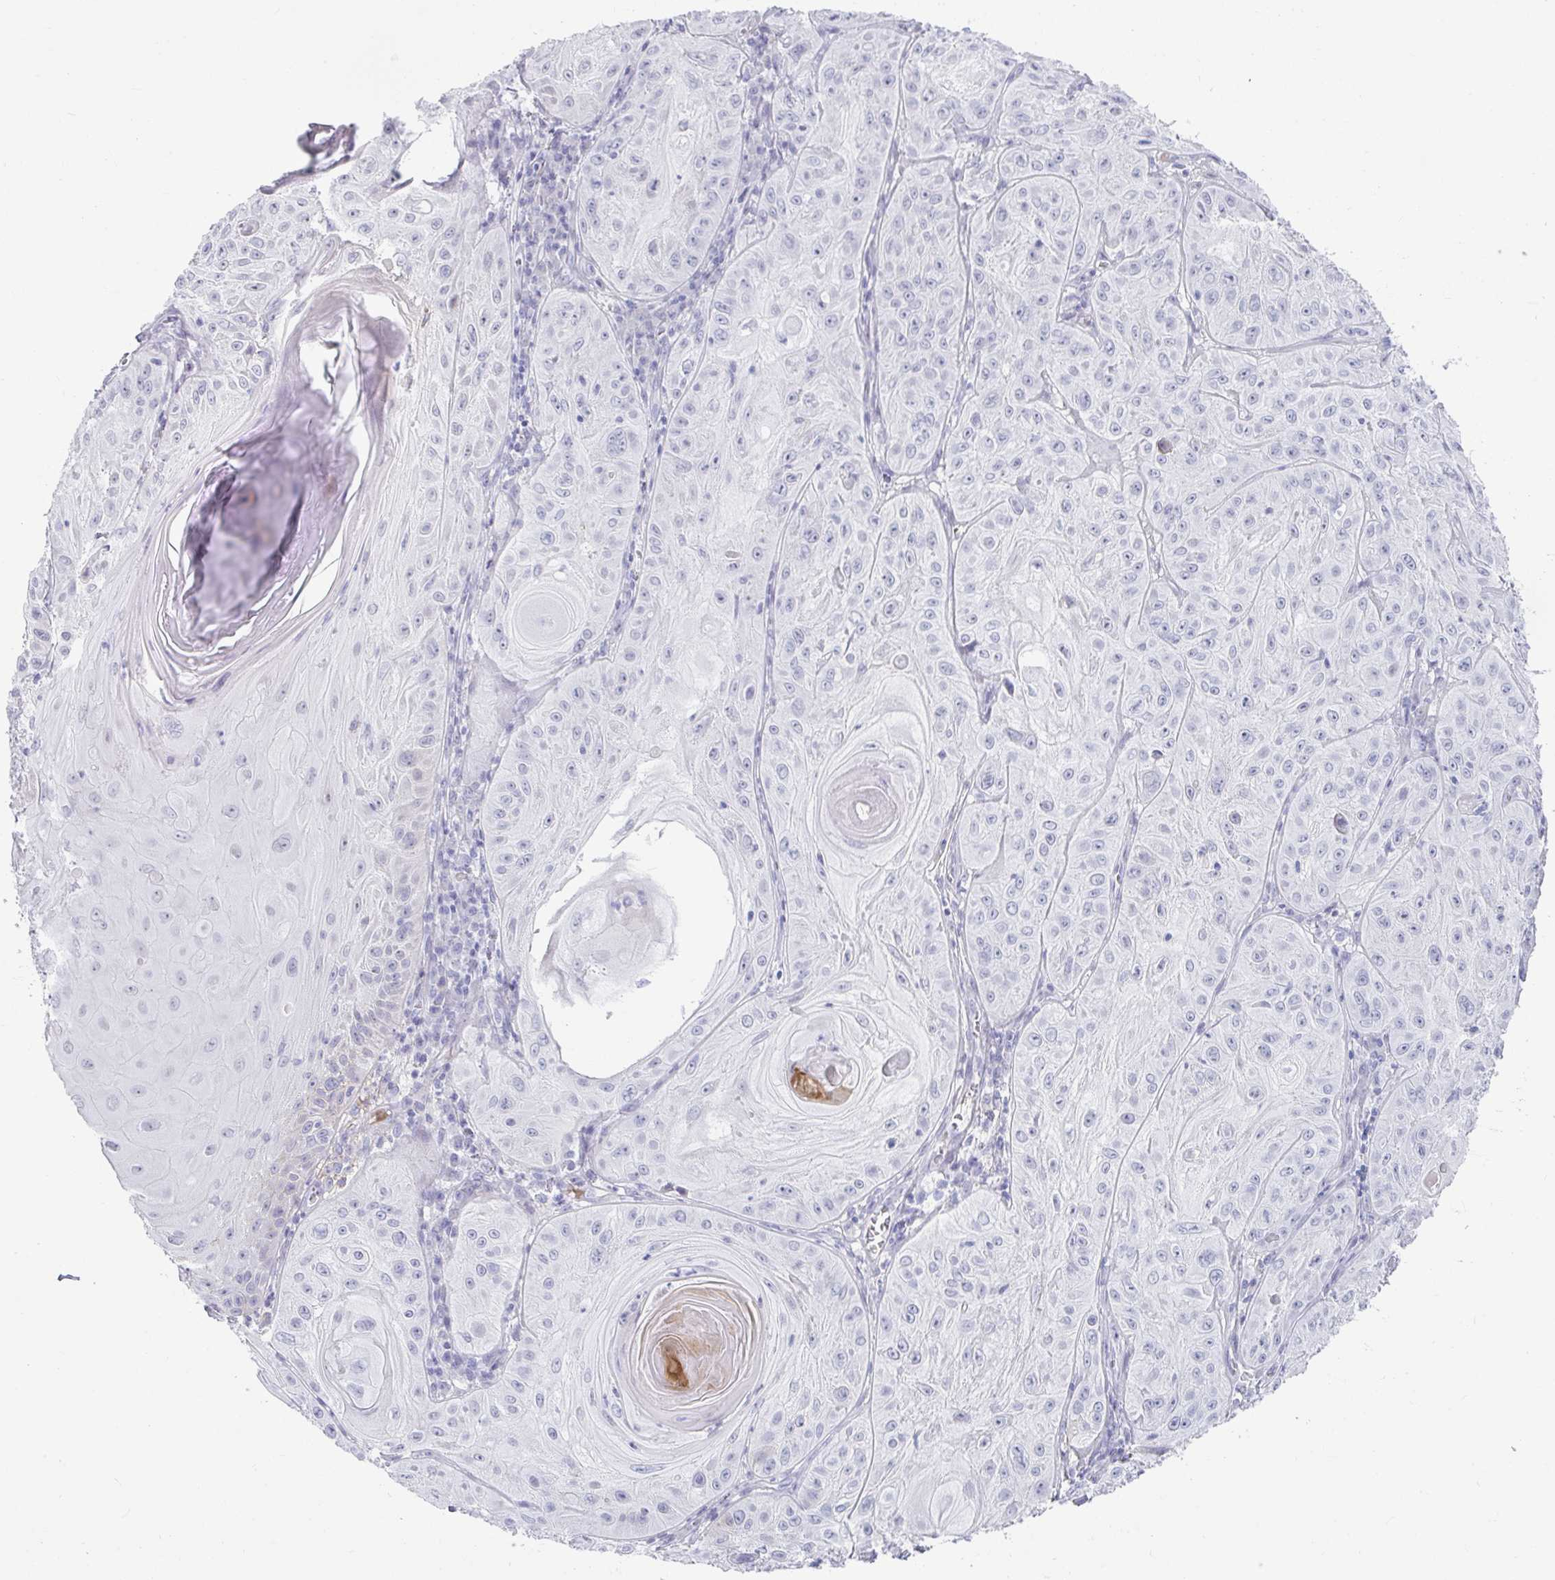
{"staining": {"intensity": "negative", "quantity": "none", "location": "none"}, "tissue": "skin cancer", "cell_type": "Tumor cells", "image_type": "cancer", "snomed": [{"axis": "morphology", "description": "Squamous cell carcinoma, NOS"}, {"axis": "topography", "description": "Skin"}], "caption": "Immunohistochemical staining of skin squamous cell carcinoma demonstrates no significant staining in tumor cells.", "gene": "NPY", "patient": {"sex": "male", "age": 85}}